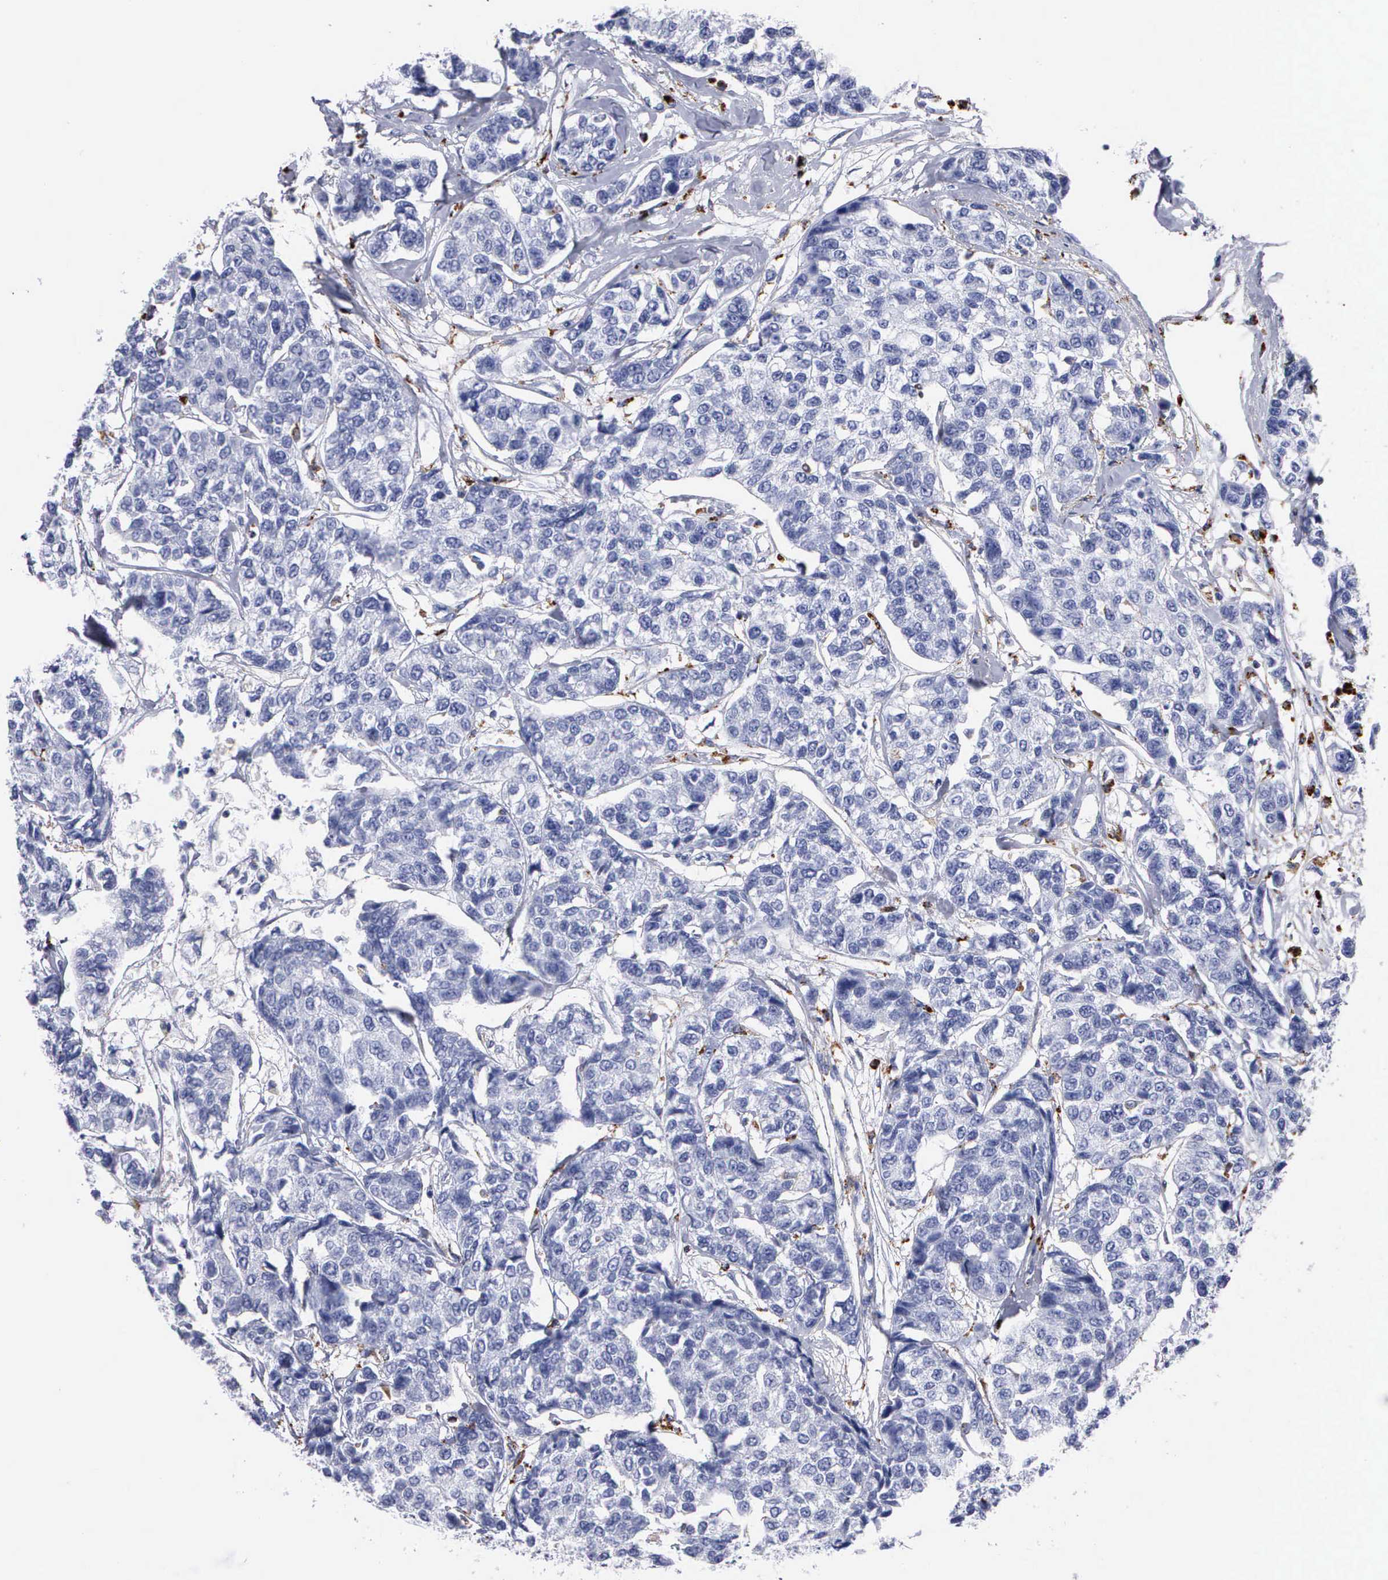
{"staining": {"intensity": "negative", "quantity": "none", "location": "none"}, "tissue": "breast cancer", "cell_type": "Tumor cells", "image_type": "cancer", "snomed": [{"axis": "morphology", "description": "Duct carcinoma"}, {"axis": "topography", "description": "Breast"}], "caption": "Breast infiltrating ductal carcinoma was stained to show a protein in brown. There is no significant staining in tumor cells. Nuclei are stained in blue.", "gene": "CTSH", "patient": {"sex": "female", "age": 51}}